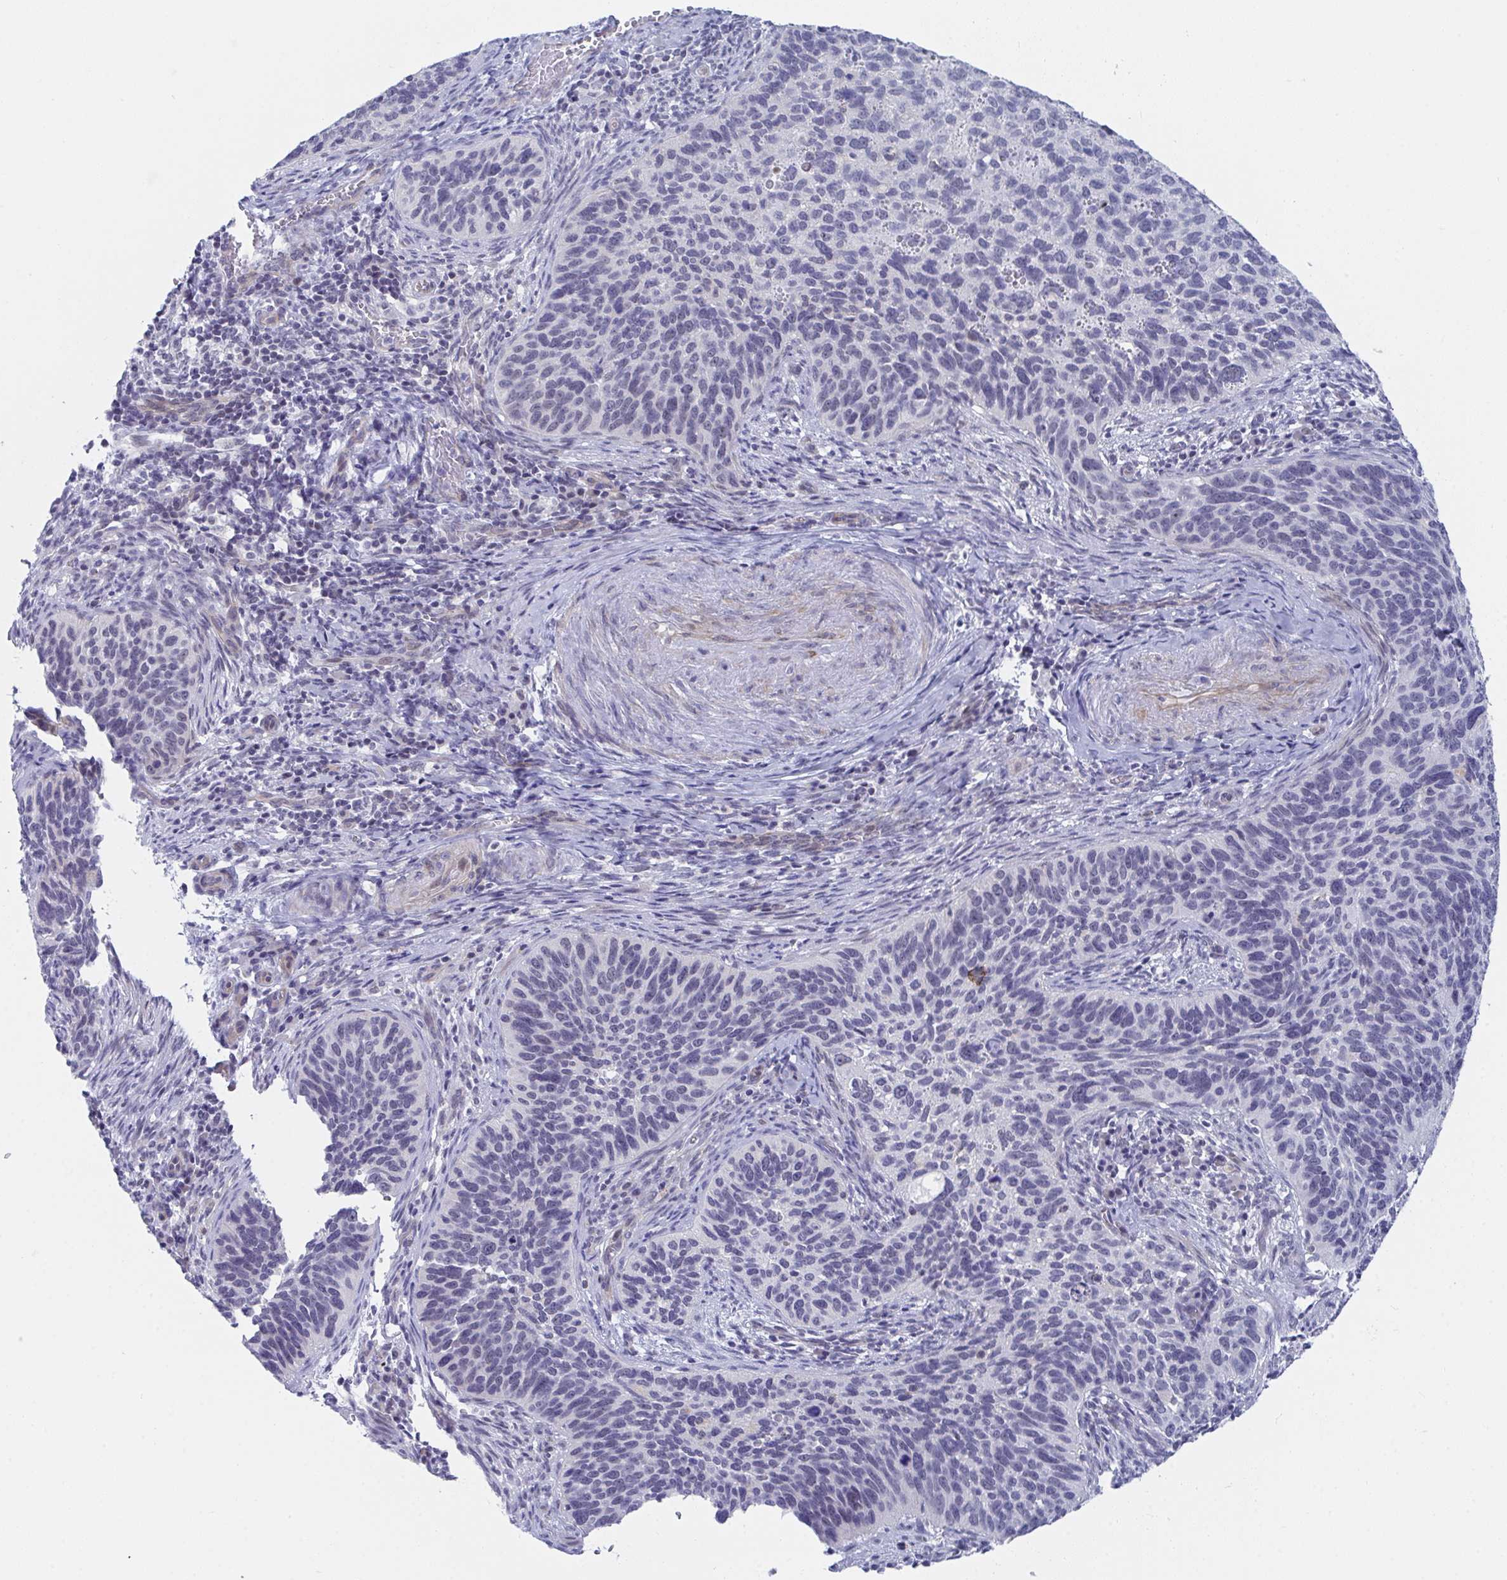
{"staining": {"intensity": "negative", "quantity": "none", "location": "none"}, "tissue": "cervical cancer", "cell_type": "Tumor cells", "image_type": "cancer", "snomed": [{"axis": "morphology", "description": "Squamous cell carcinoma, NOS"}, {"axis": "topography", "description": "Cervix"}], "caption": "The image reveals no staining of tumor cells in squamous cell carcinoma (cervical).", "gene": "DAOA", "patient": {"sex": "female", "age": 51}}